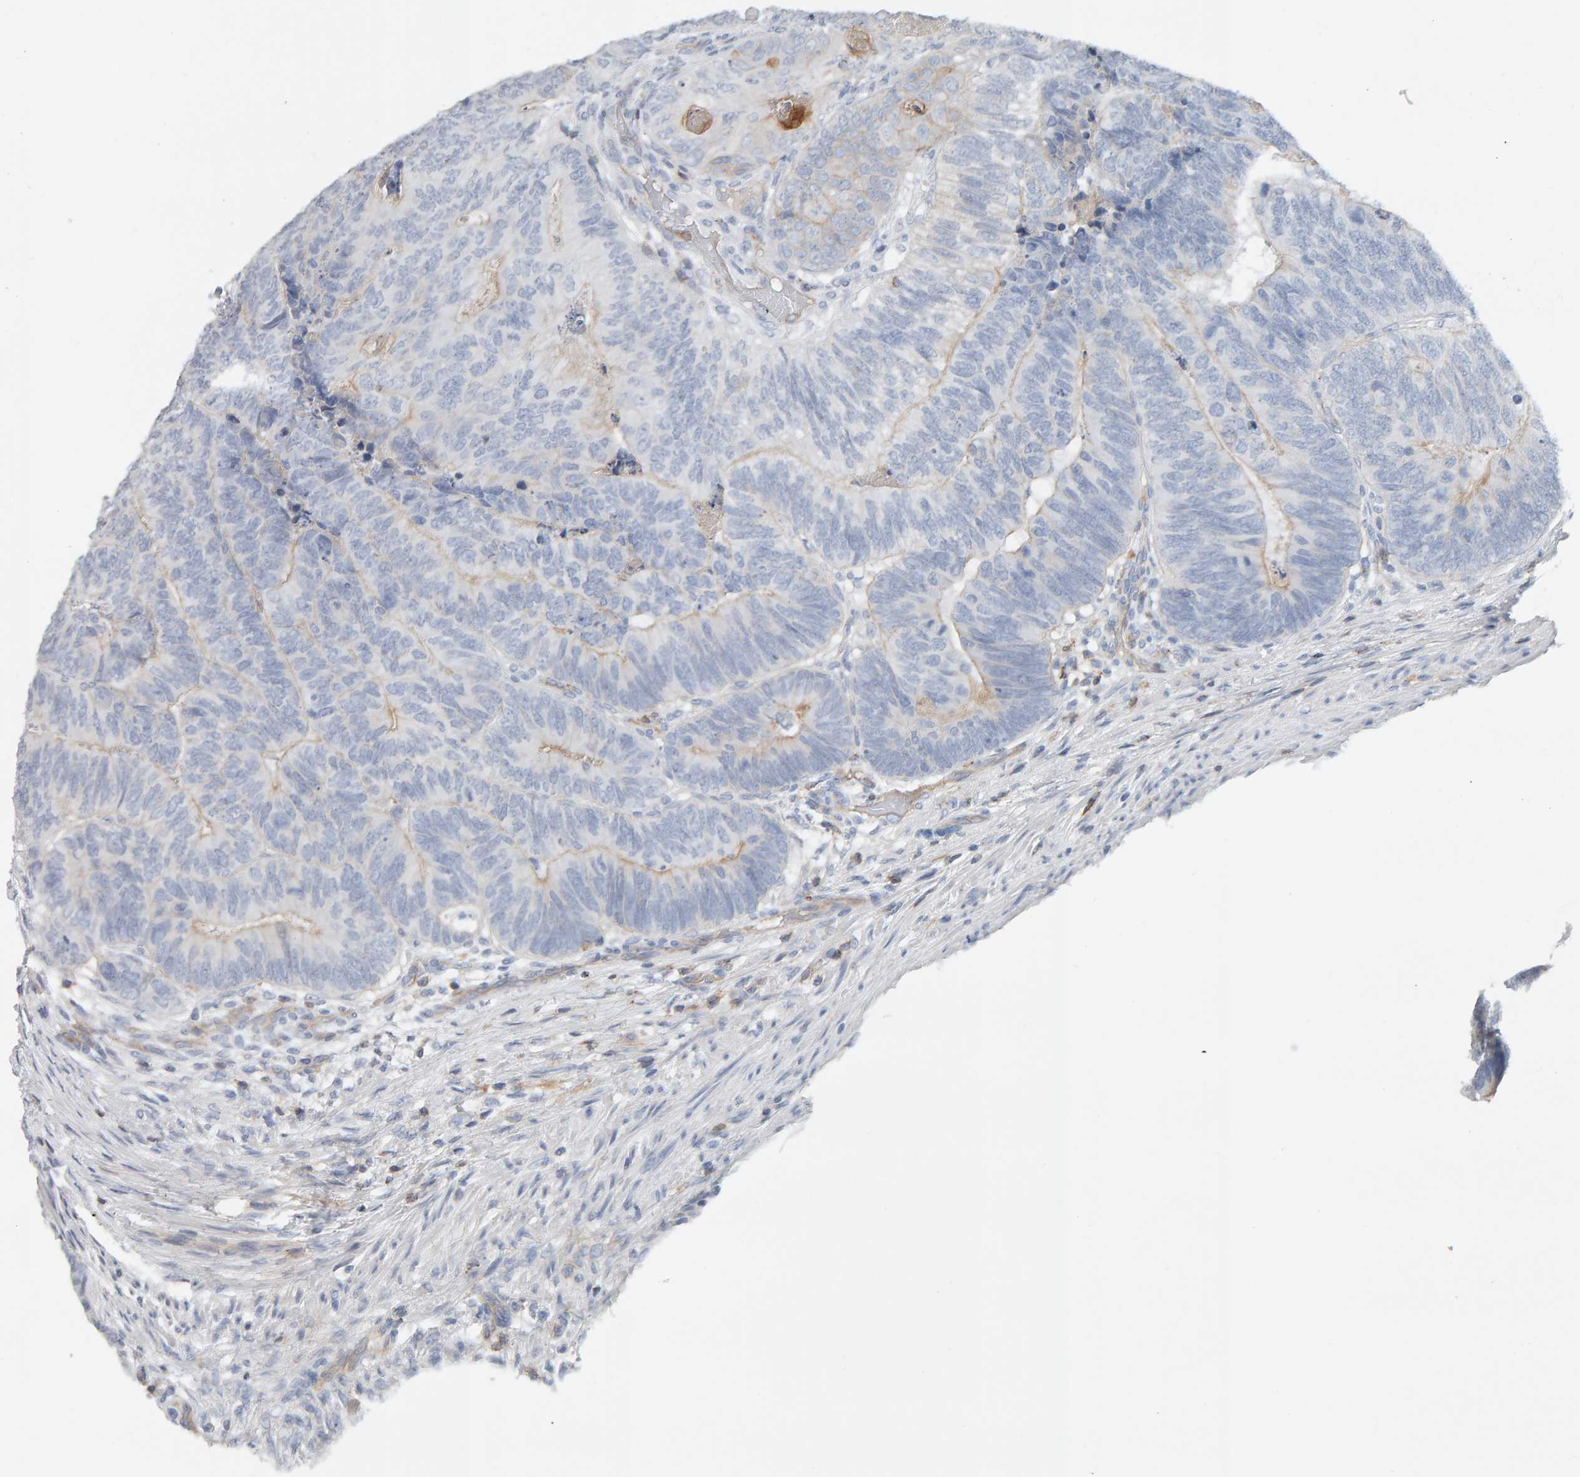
{"staining": {"intensity": "negative", "quantity": "none", "location": "none"}, "tissue": "colorectal cancer", "cell_type": "Tumor cells", "image_type": "cancer", "snomed": [{"axis": "morphology", "description": "Adenocarcinoma, NOS"}, {"axis": "topography", "description": "Colon"}], "caption": "Adenocarcinoma (colorectal) was stained to show a protein in brown. There is no significant expression in tumor cells.", "gene": "FYN", "patient": {"sex": "female", "age": 67}}